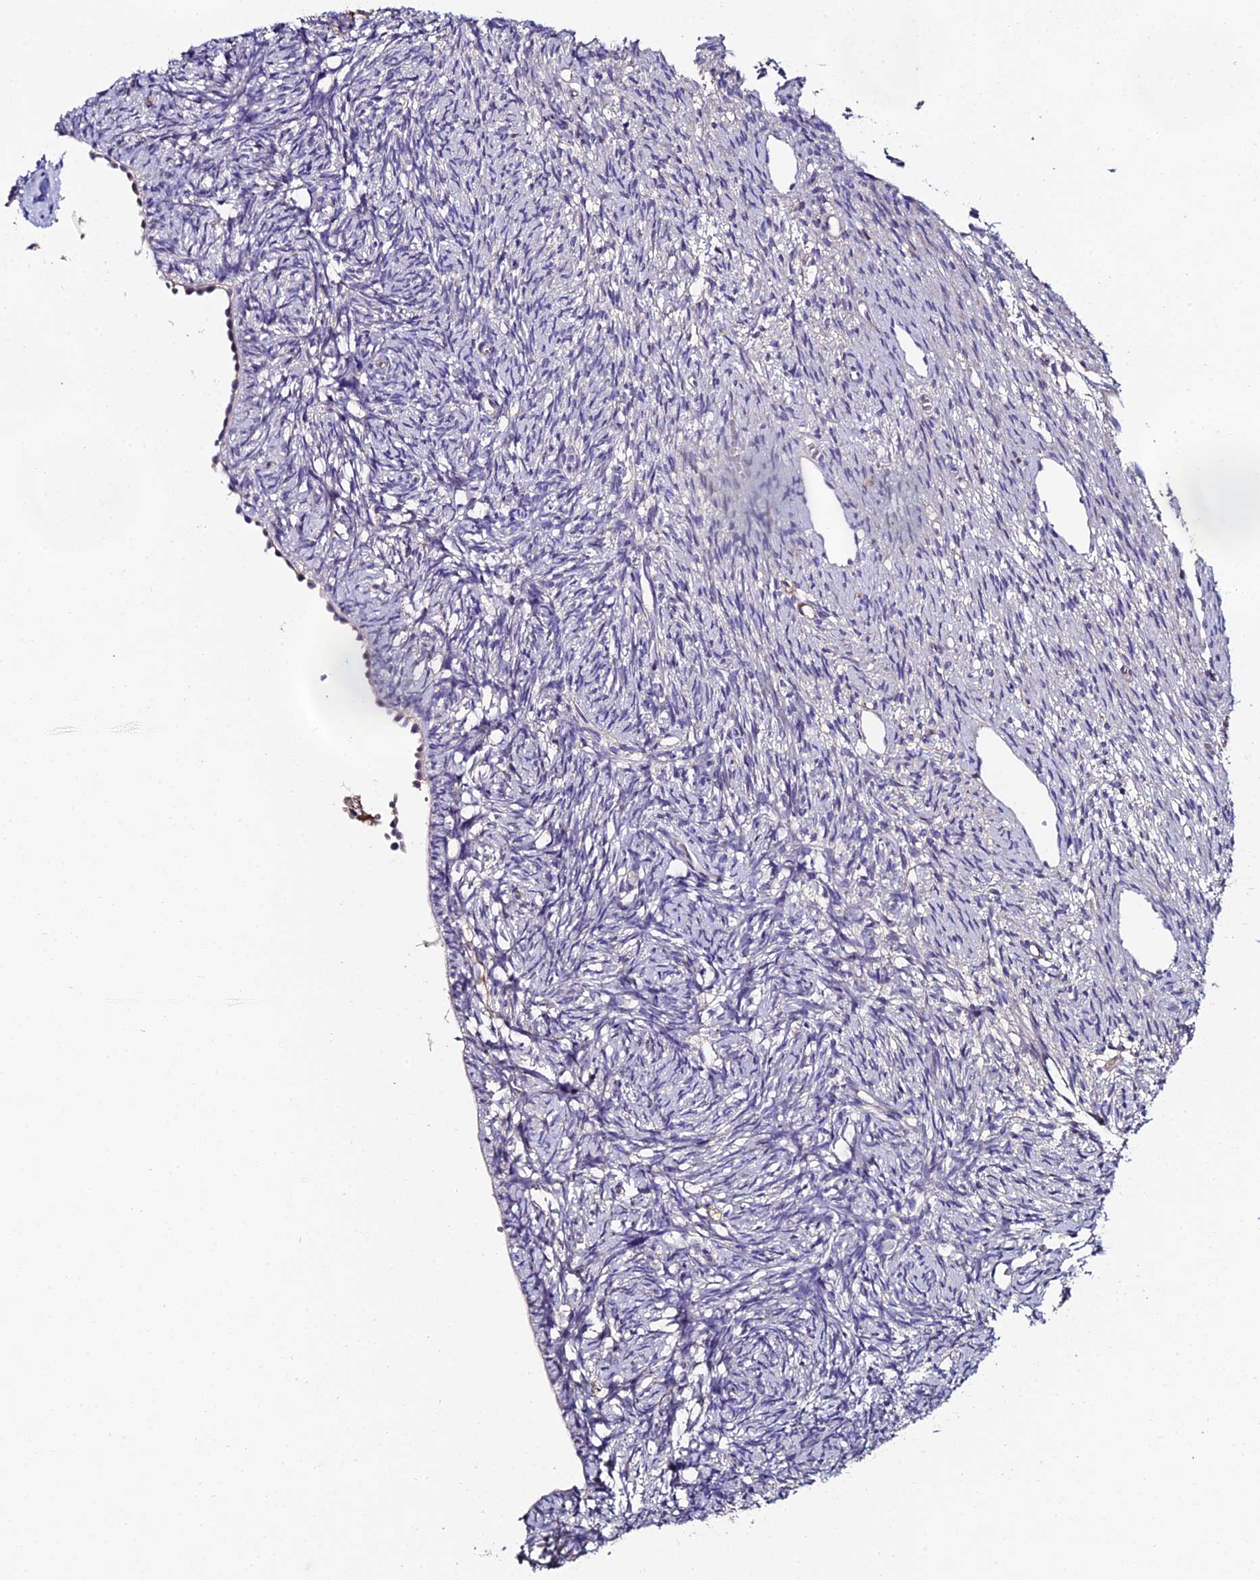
{"staining": {"intensity": "negative", "quantity": "none", "location": "none"}, "tissue": "ovary", "cell_type": "Ovarian stroma cells", "image_type": "normal", "snomed": [{"axis": "morphology", "description": "Normal tissue, NOS"}, {"axis": "topography", "description": "Ovary"}], "caption": "Immunohistochemical staining of unremarkable human ovary demonstrates no significant expression in ovarian stroma cells.", "gene": "ESRRG", "patient": {"sex": "female", "age": 51}}